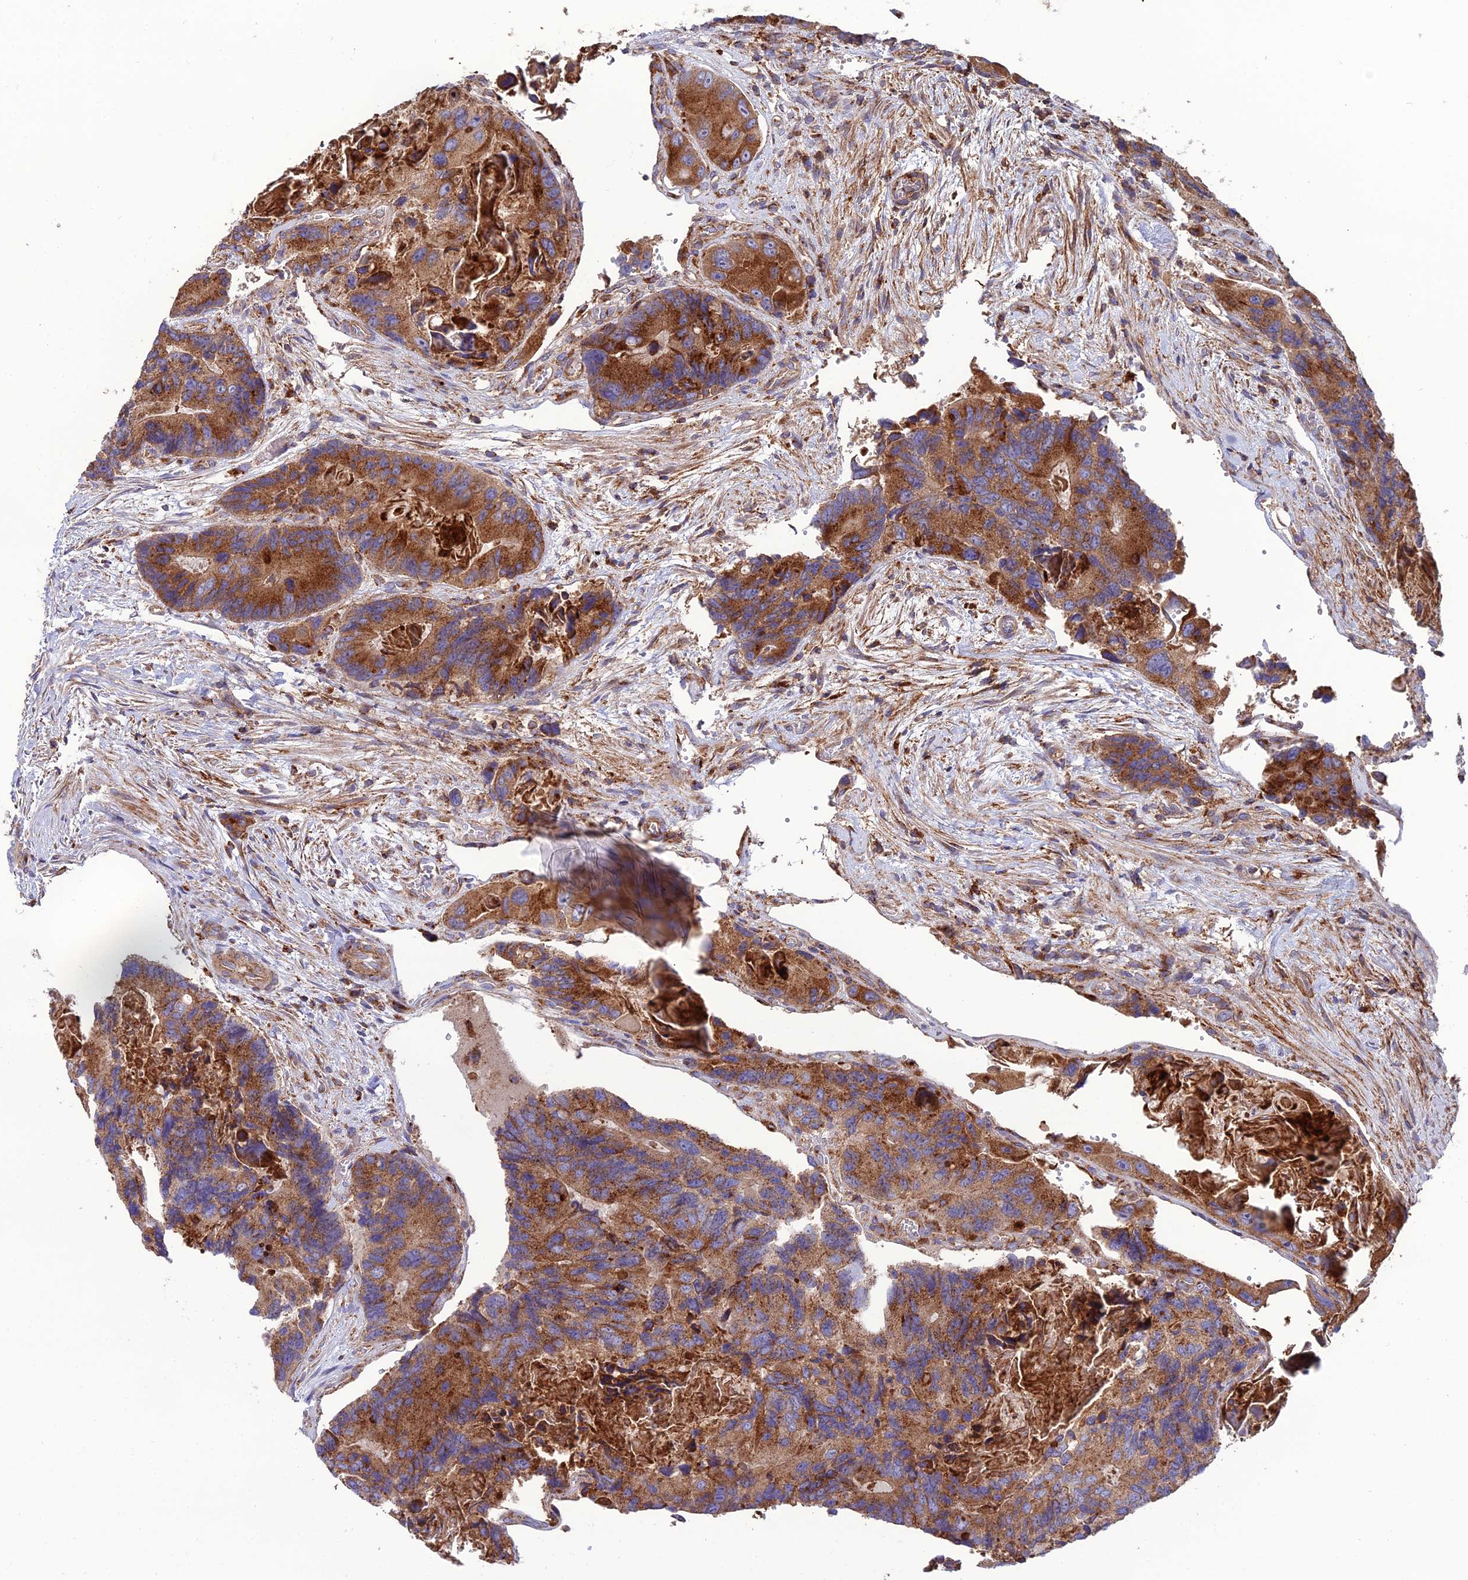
{"staining": {"intensity": "strong", "quantity": ">75%", "location": "cytoplasmic/membranous"}, "tissue": "colorectal cancer", "cell_type": "Tumor cells", "image_type": "cancer", "snomed": [{"axis": "morphology", "description": "Adenocarcinoma, NOS"}, {"axis": "topography", "description": "Colon"}], "caption": "Strong cytoplasmic/membranous positivity for a protein is identified in about >75% of tumor cells of colorectal adenocarcinoma using immunohistochemistry.", "gene": "LNPEP", "patient": {"sex": "male", "age": 84}}